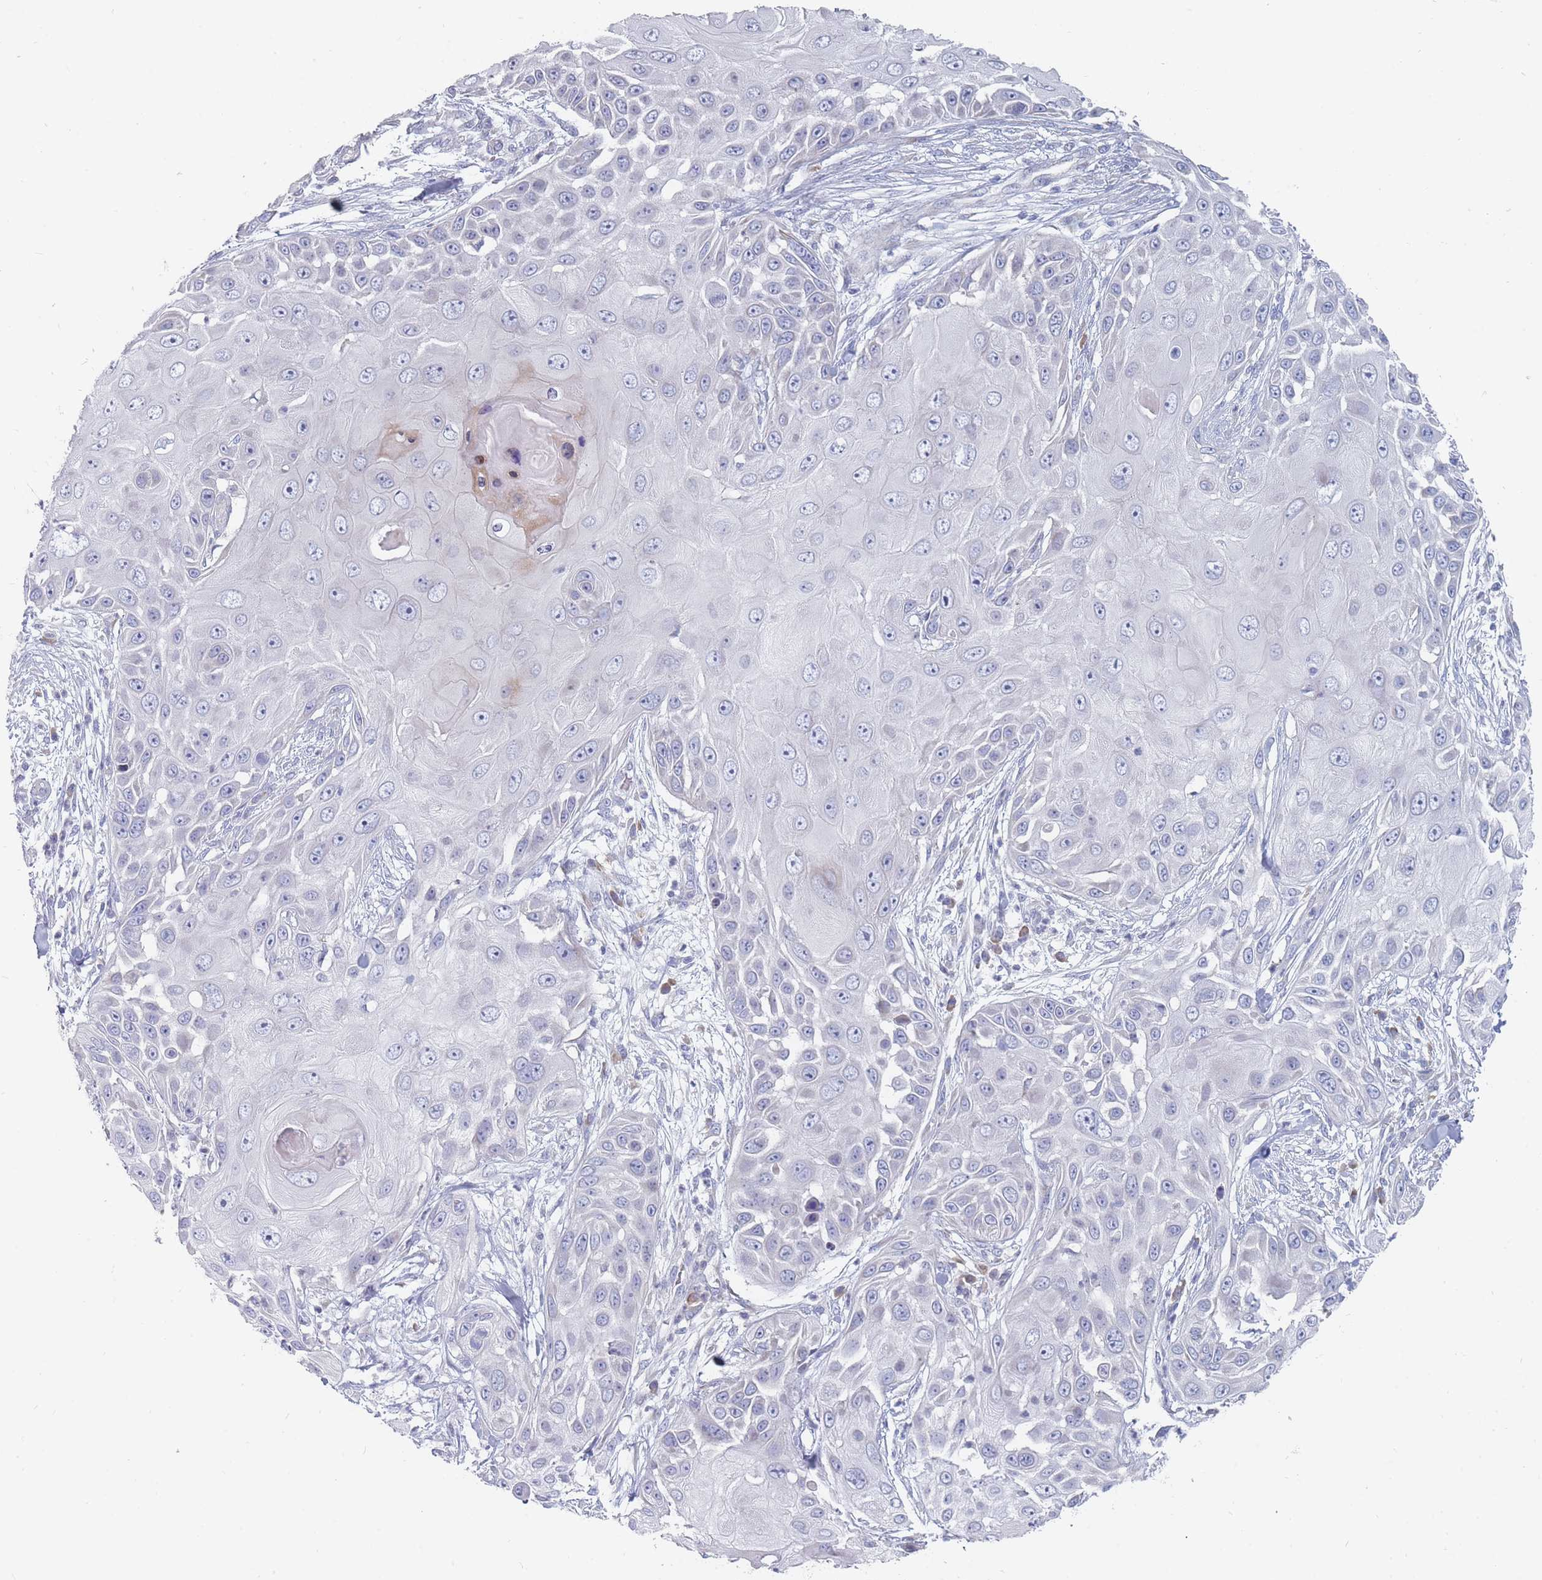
{"staining": {"intensity": "negative", "quantity": "none", "location": "none"}, "tissue": "skin cancer", "cell_type": "Tumor cells", "image_type": "cancer", "snomed": [{"axis": "morphology", "description": "Squamous cell carcinoma, NOS"}, {"axis": "topography", "description": "Skin"}], "caption": "Protein analysis of skin squamous cell carcinoma reveals no significant expression in tumor cells.", "gene": "SPATS1", "patient": {"sex": "female", "age": 44}}